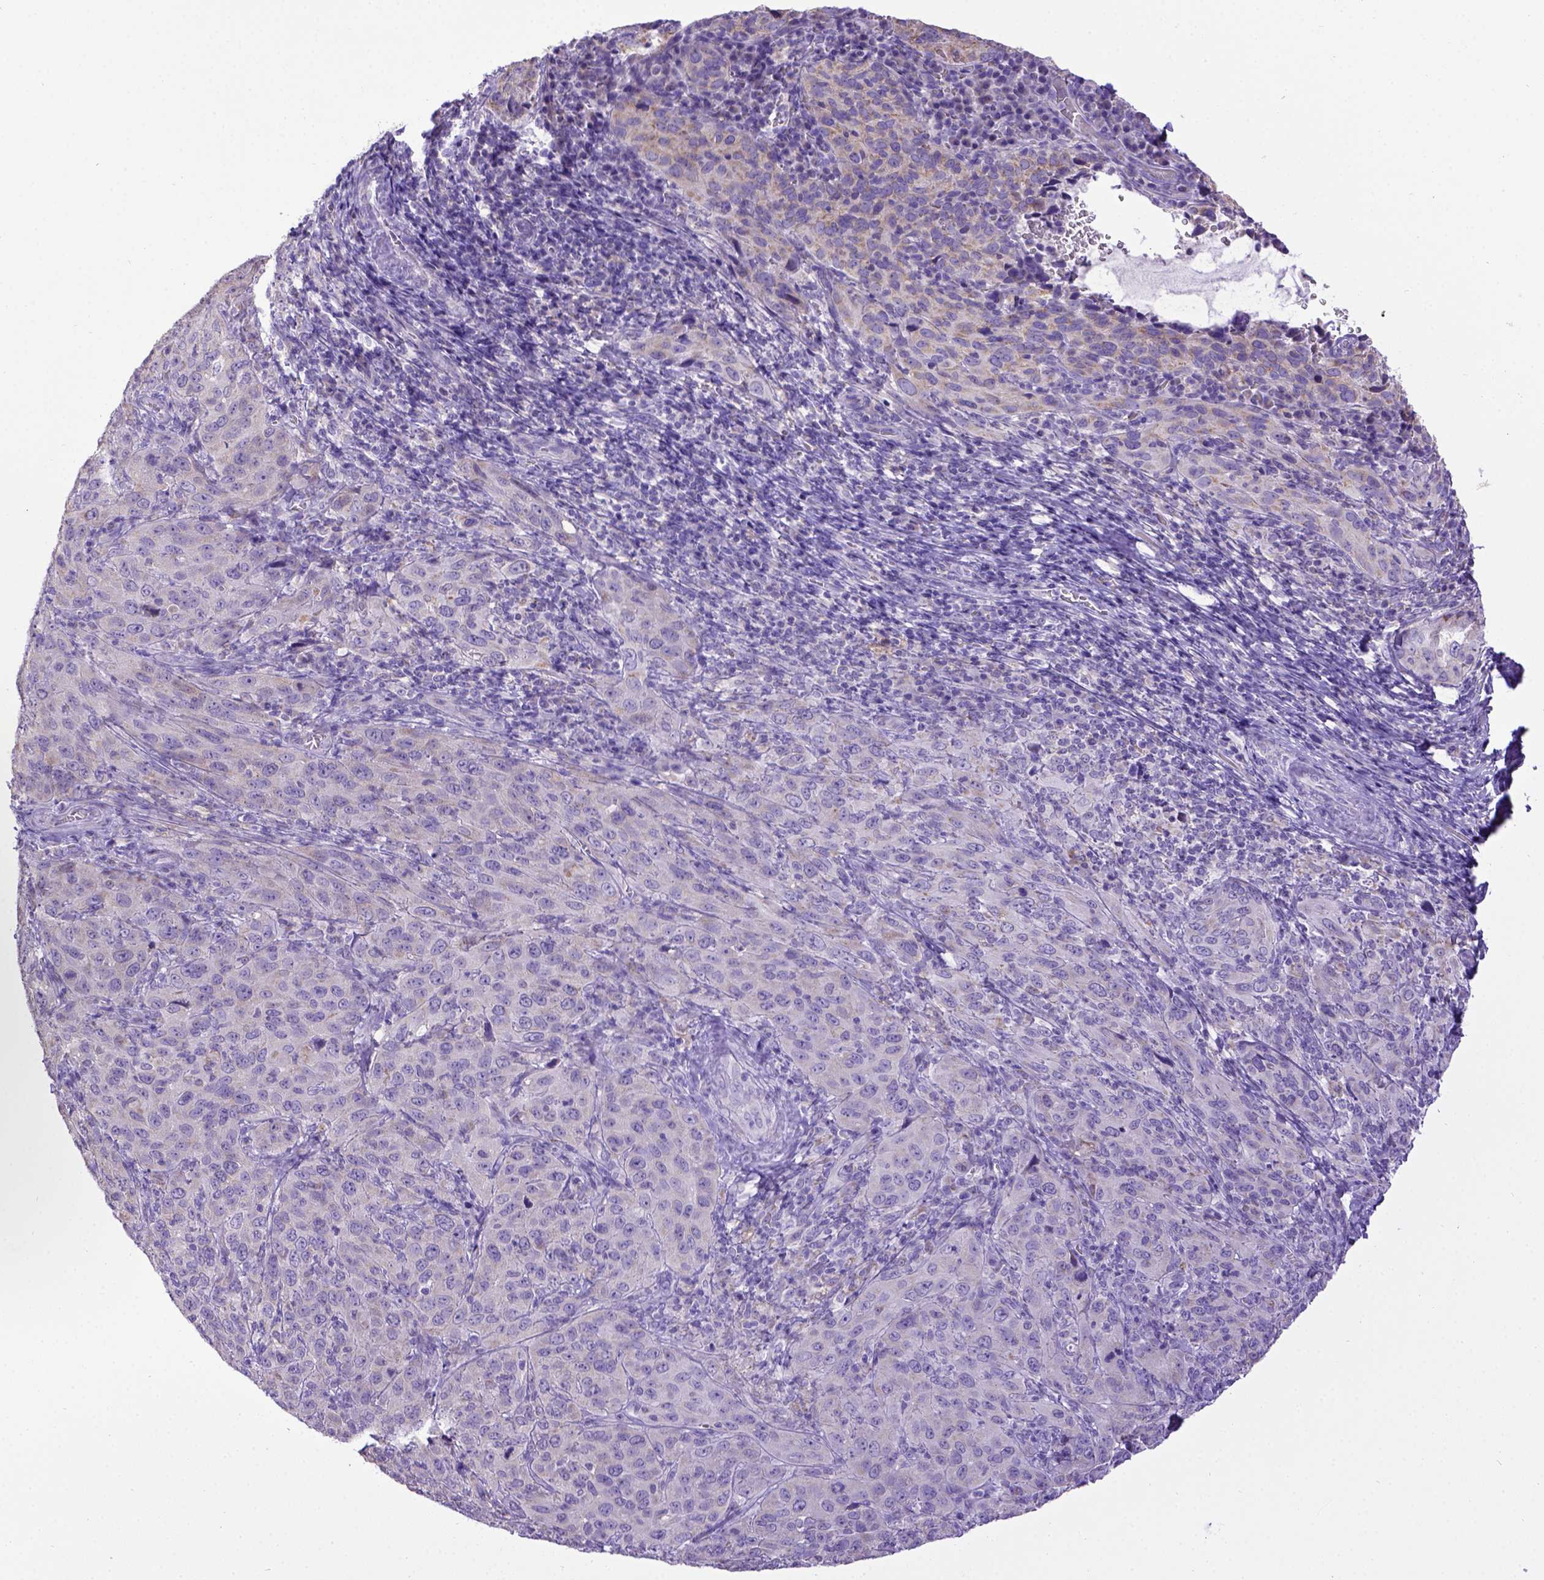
{"staining": {"intensity": "negative", "quantity": "none", "location": "none"}, "tissue": "cervical cancer", "cell_type": "Tumor cells", "image_type": "cancer", "snomed": [{"axis": "morphology", "description": "Normal tissue, NOS"}, {"axis": "morphology", "description": "Squamous cell carcinoma, NOS"}, {"axis": "topography", "description": "Cervix"}], "caption": "This is an immunohistochemistry photomicrograph of human cervical squamous cell carcinoma. There is no staining in tumor cells.", "gene": "SPEF1", "patient": {"sex": "female", "age": 51}}